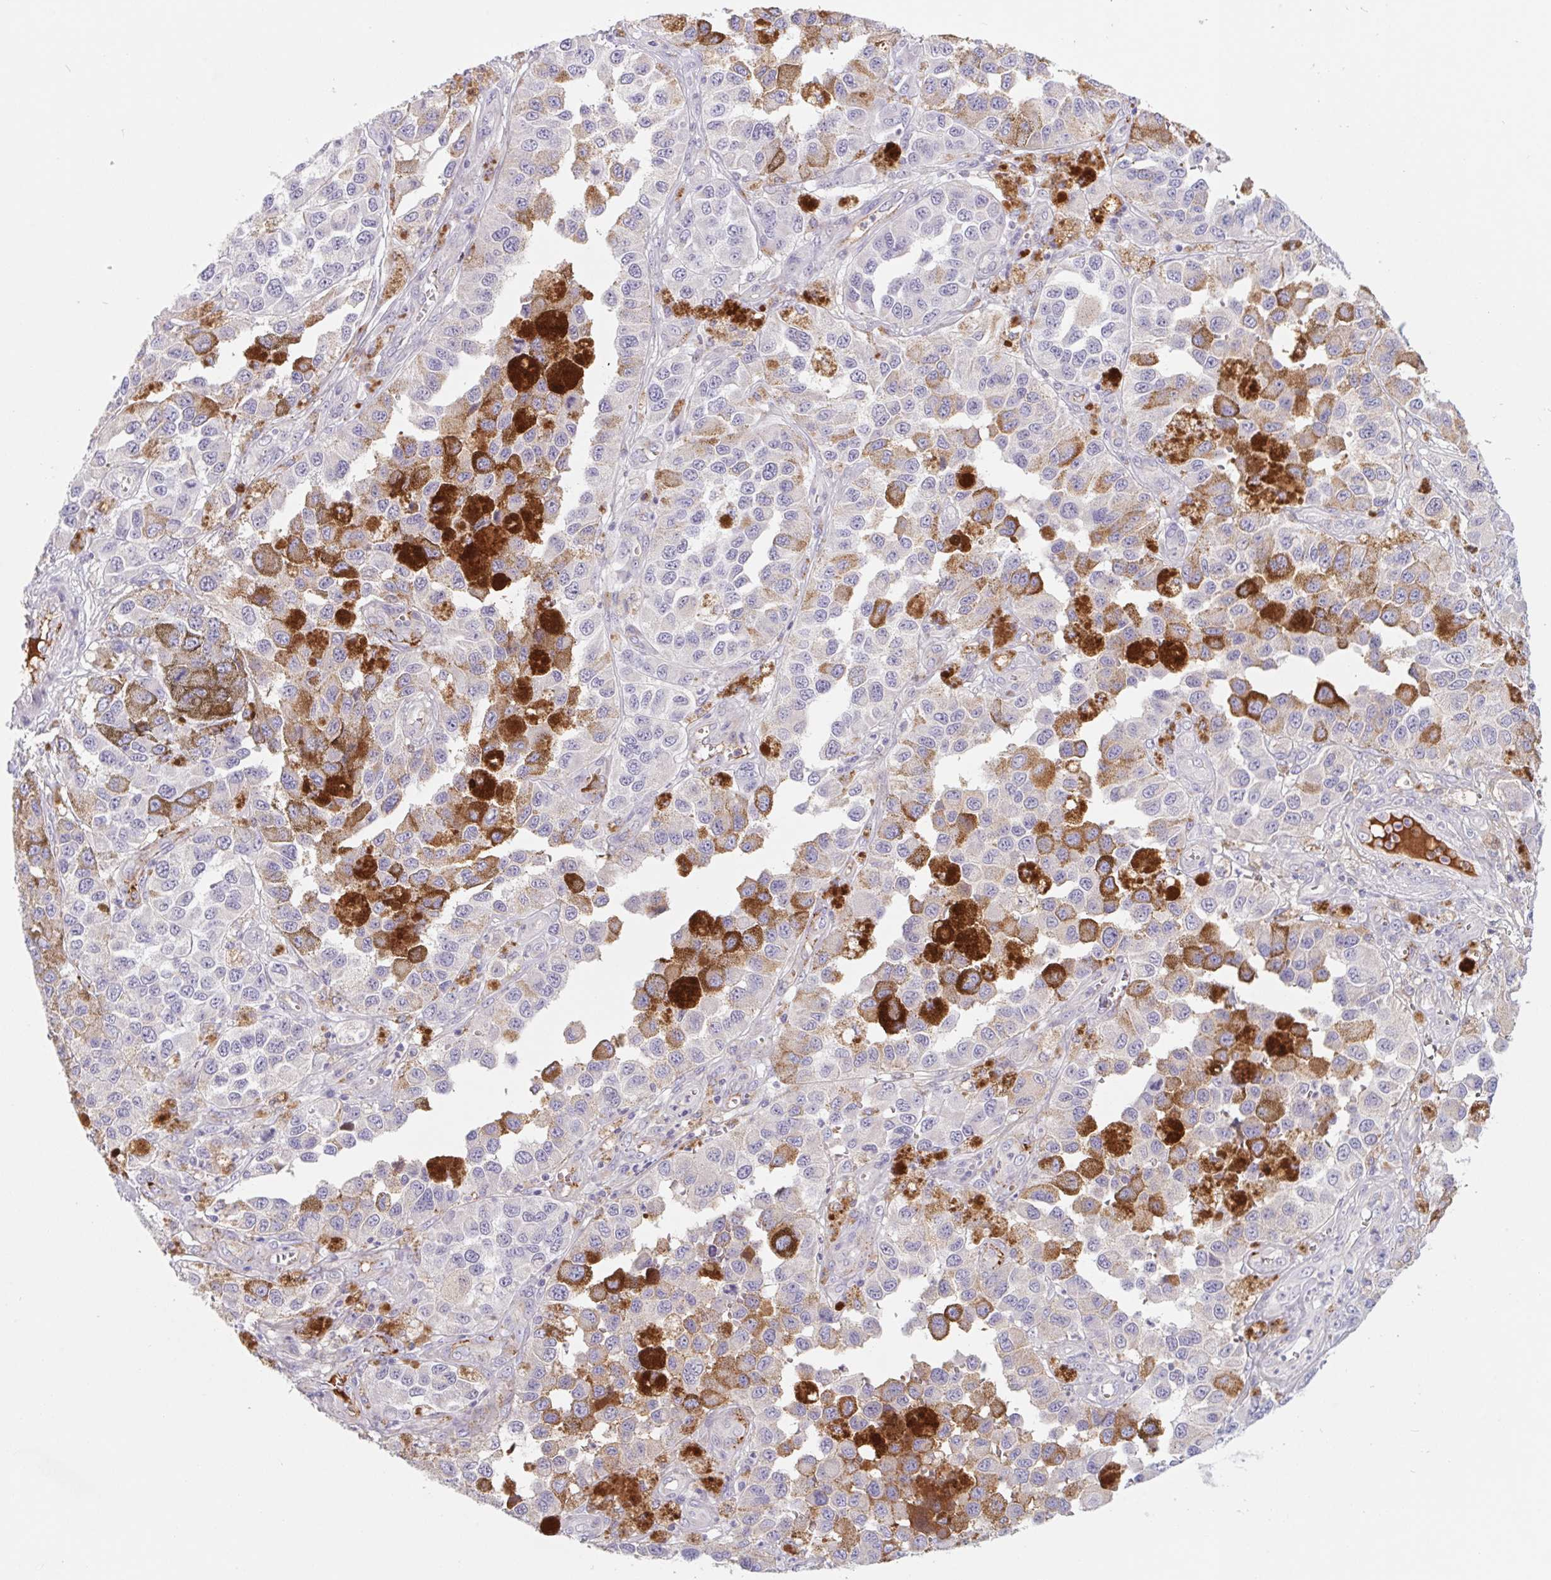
{"staining": {"intensity": "moderate", "quantity": "<25%", "location": "cytoplasmic/membranous"}, "tissue": "melanoma", "cell_type": "Tumor cells", "image_type": "cancer", "snomed": [{"axis": "morphology", "description": "Malignant melanoma, NOS"}, {"axis": "topography", "description": "Skin"}], "caption": "Protein staining shows moderate cytoplasmic/membranous expression in about <25% of tumor cells in malignant melanoma. Immunohistochemistry (ihc) stains the protein in brown and the nuclei are stained blue.", "gene": "LPA", "patient": {"sex": "female", "age": 58}}